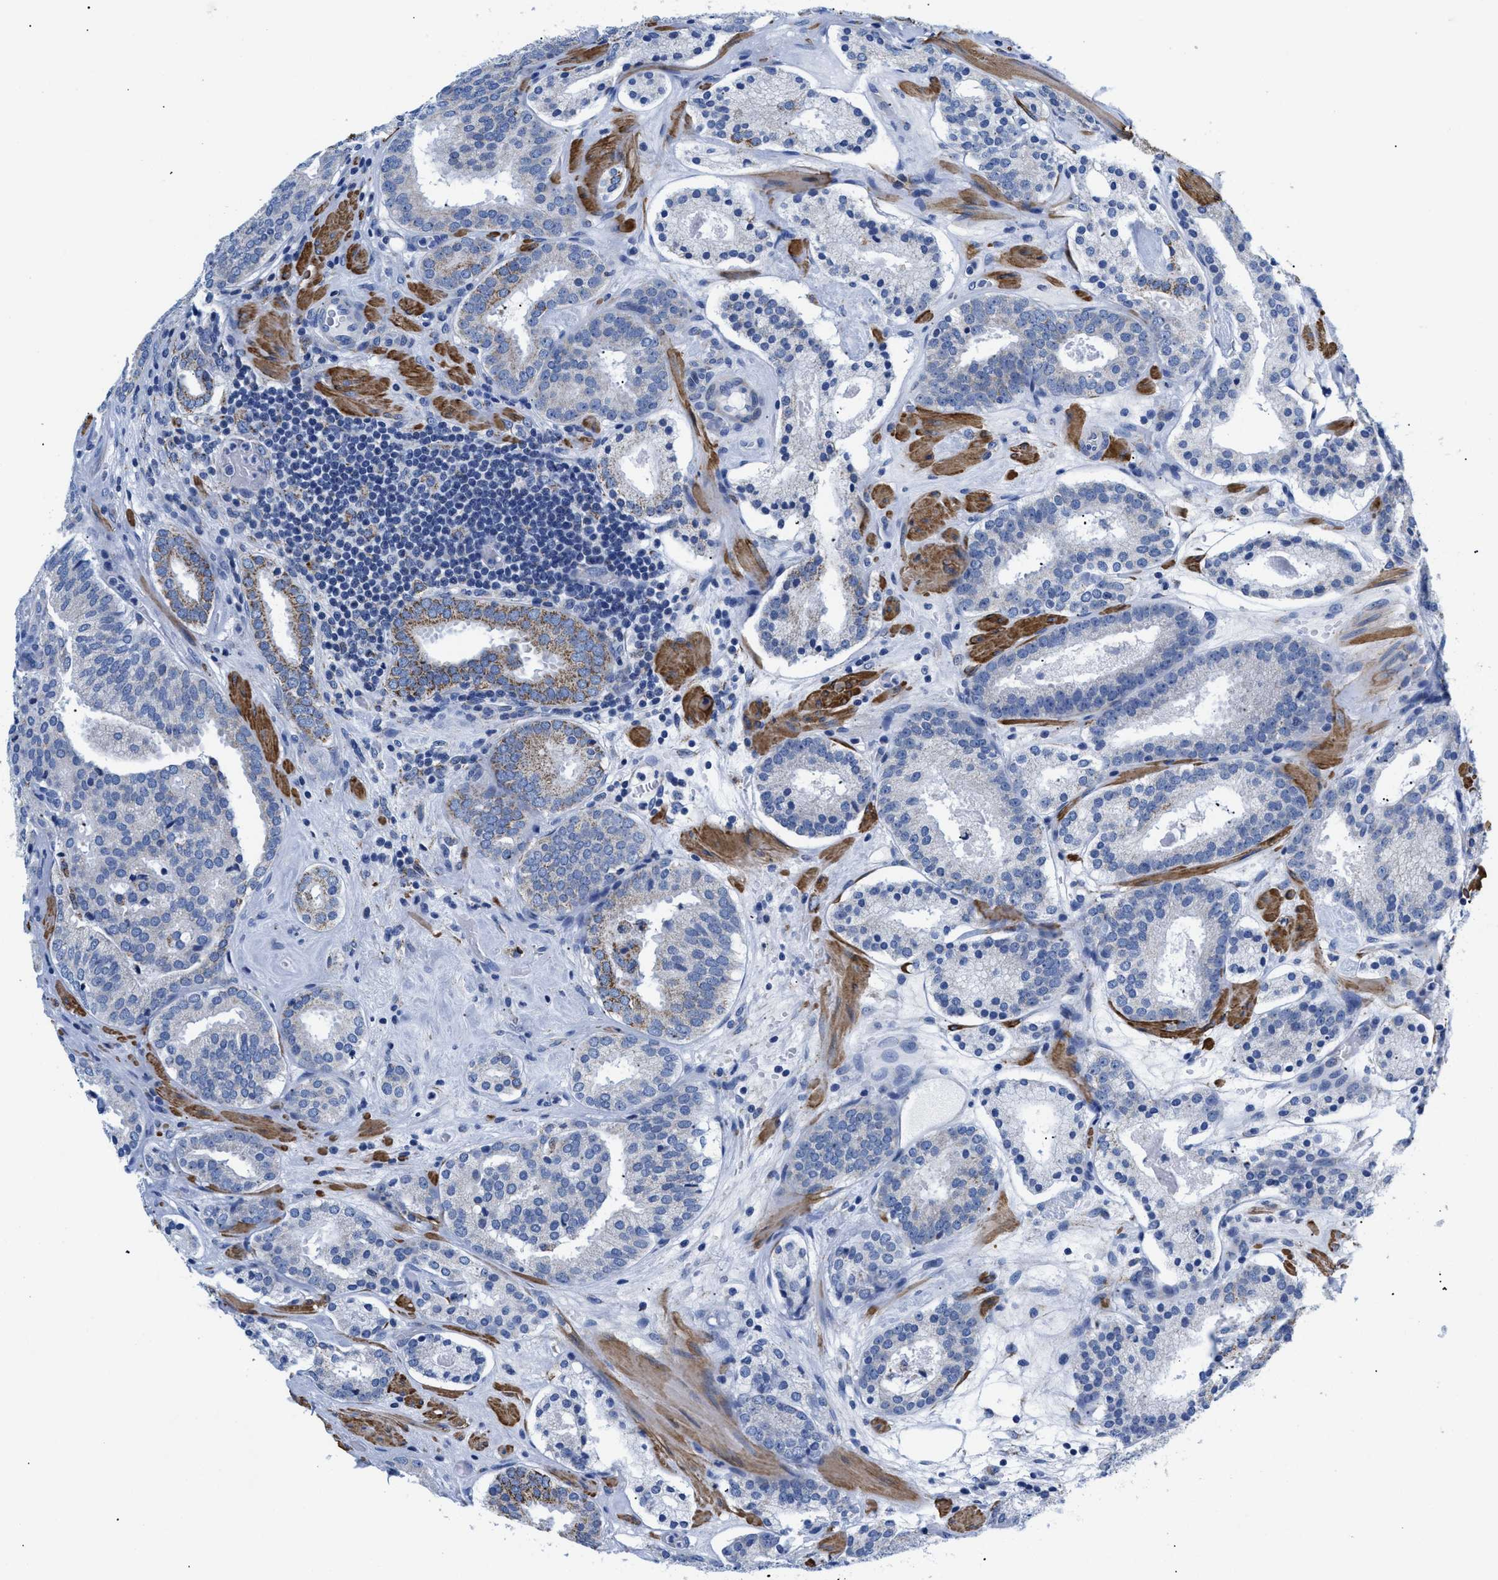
{"staining": {"intensity": "weak", "quantity": "<25%", "location": "cytoplasmic/membranous"}, "tissue": "prostate cancer", "cell_type": "Tumor cells", "image_type": "cancer", "snomed": [{"axis": "morphology", "description": "Adenocarcinoma, Low grade"}, {"axis": "topography", "description": "Prostate"}], "caption": "This histopathology image is of prostate cancer stained with IHC to label a protein in brown with the nuclei are counter-stained blue. There is no positivity in tumor cells. Nuclei are stained in blue.", "gene": "GPR149", "patient": {"sex": "male", "age": 69}}